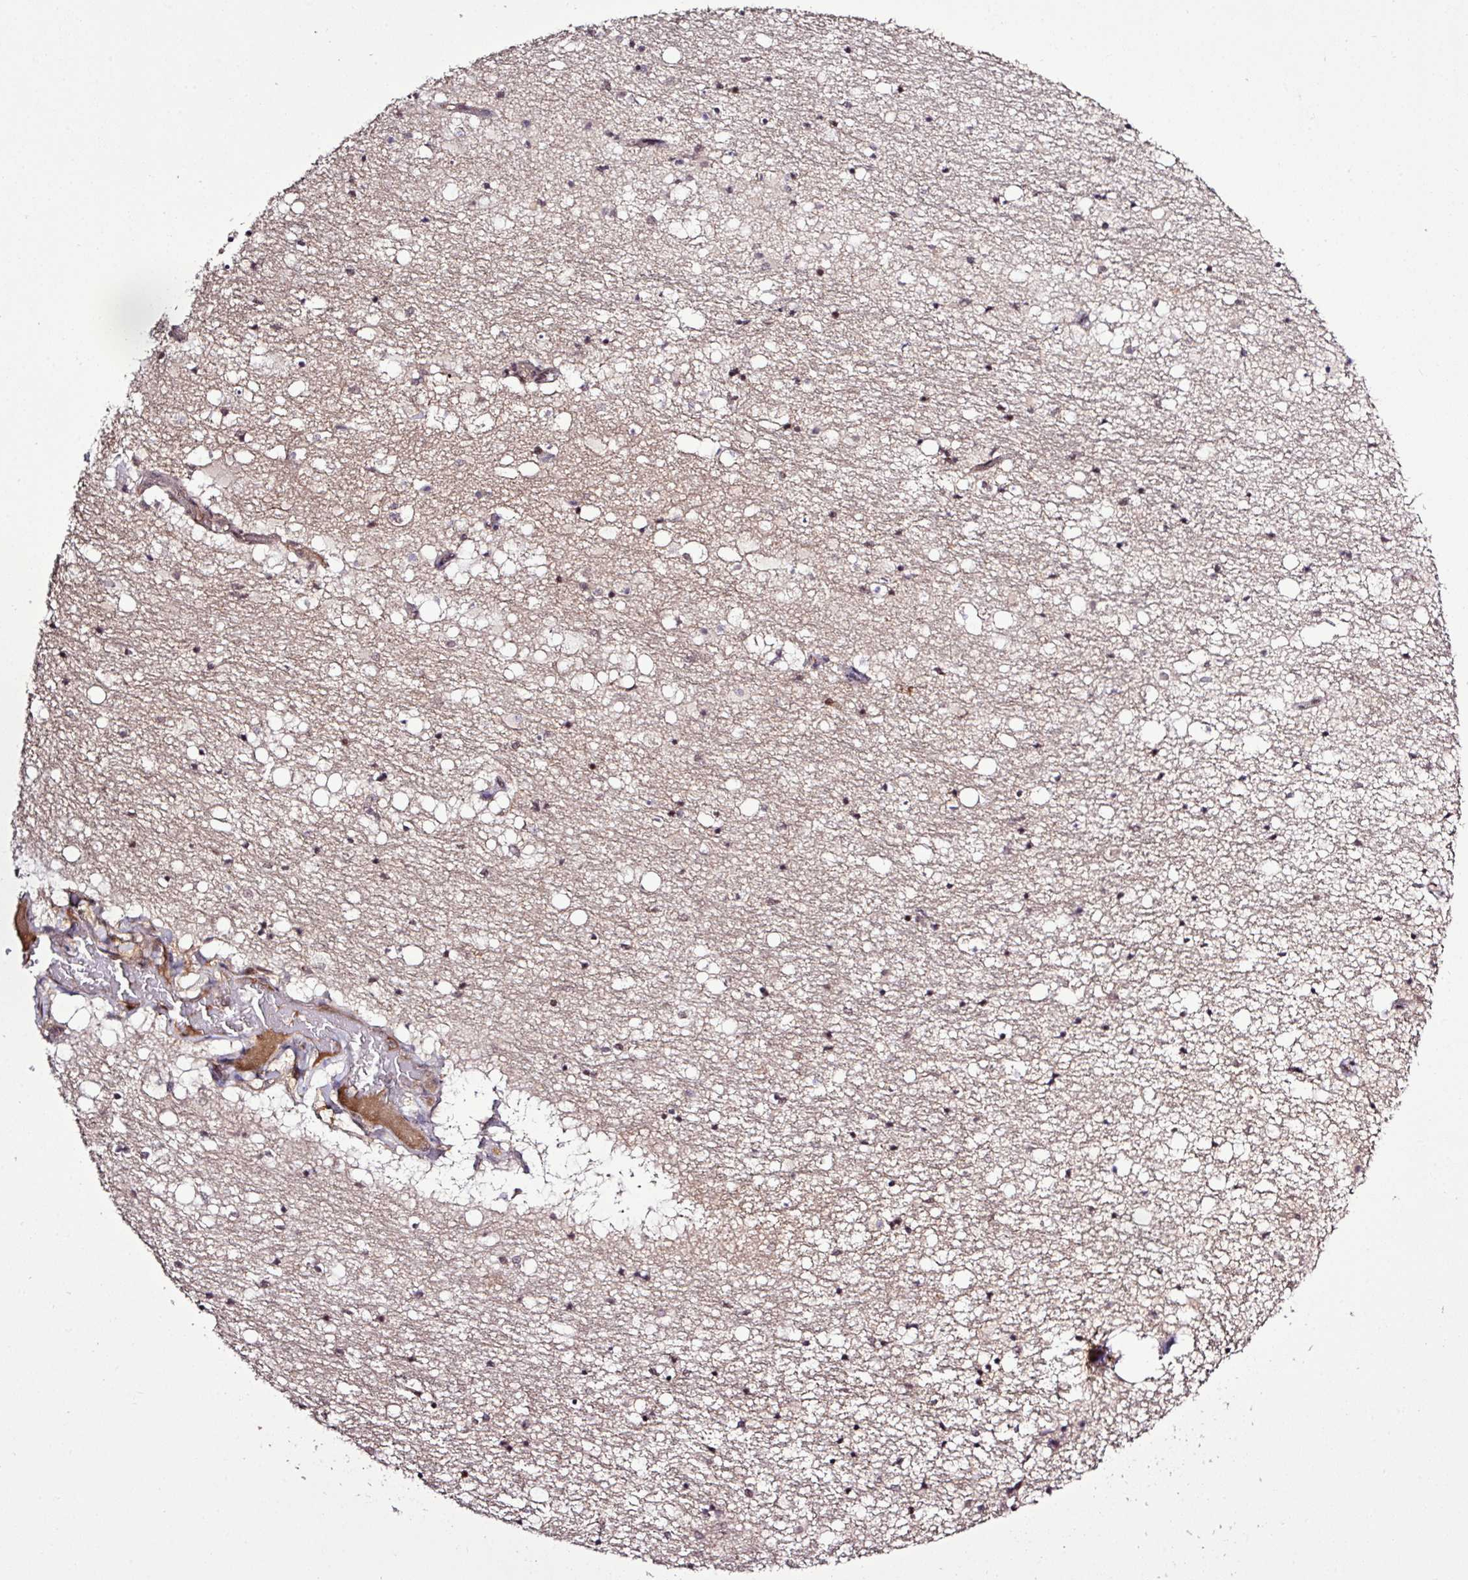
{"staining": {"intensity": "moderate", "quantity": "<25%", "location": "nuclear"}, "tissue": "caudate", "cell_type": "Glial cells", "image_type": "normal", "snomed": [{"axis": "morphology", "description": "Normal tissue, NOS"}, {"axis": "topography", "description": "Lateral ventricle wall"}], "caption": "IHC (DAB) staining of benign caudate exhibits moderate nuclear protein staining in about <25% of glial cells.", "gene": "ITPKC", "patient": {"sex": "male", "age": 58}}